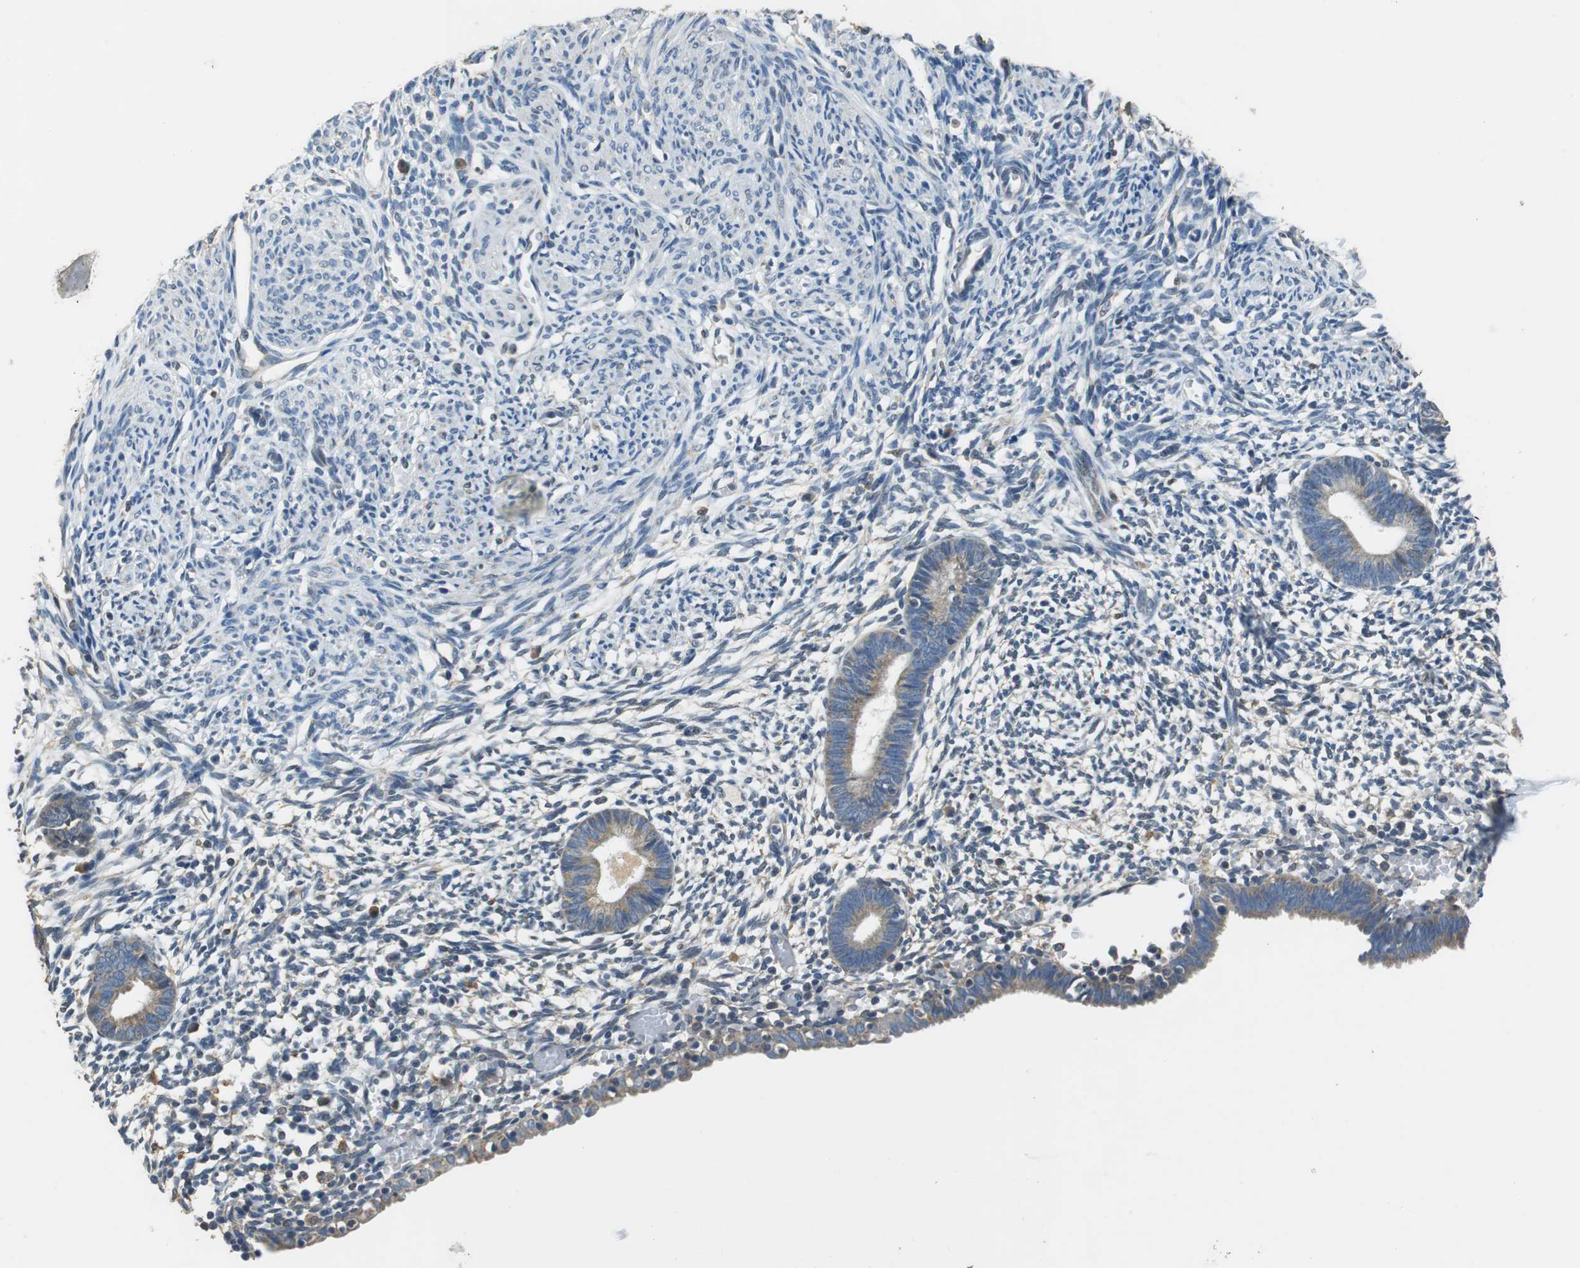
{"staining": {"intensity": "negative", "quantity": "none", "location": "none"}, "tissue": "endometrium", "cell_type": "Cells in endometrial stroma", "image_type": "normal", "snomed": [{"axis": "morphology", "description": "Normal tissue, NOS"}, {"axis": "morphology", "description": "Atrophy, NOS"}, {"axis": "topography", "description": "Uterus"}, {"axis": "topography", "description": "Endometrium"}], "caption": "Endometrium stained for a protein using immunohistochemistry demonstrates no expression cells in endometrial stroma.", "gene": "ALDH4A1", "patient": {"sex": "female", "age": 68}}